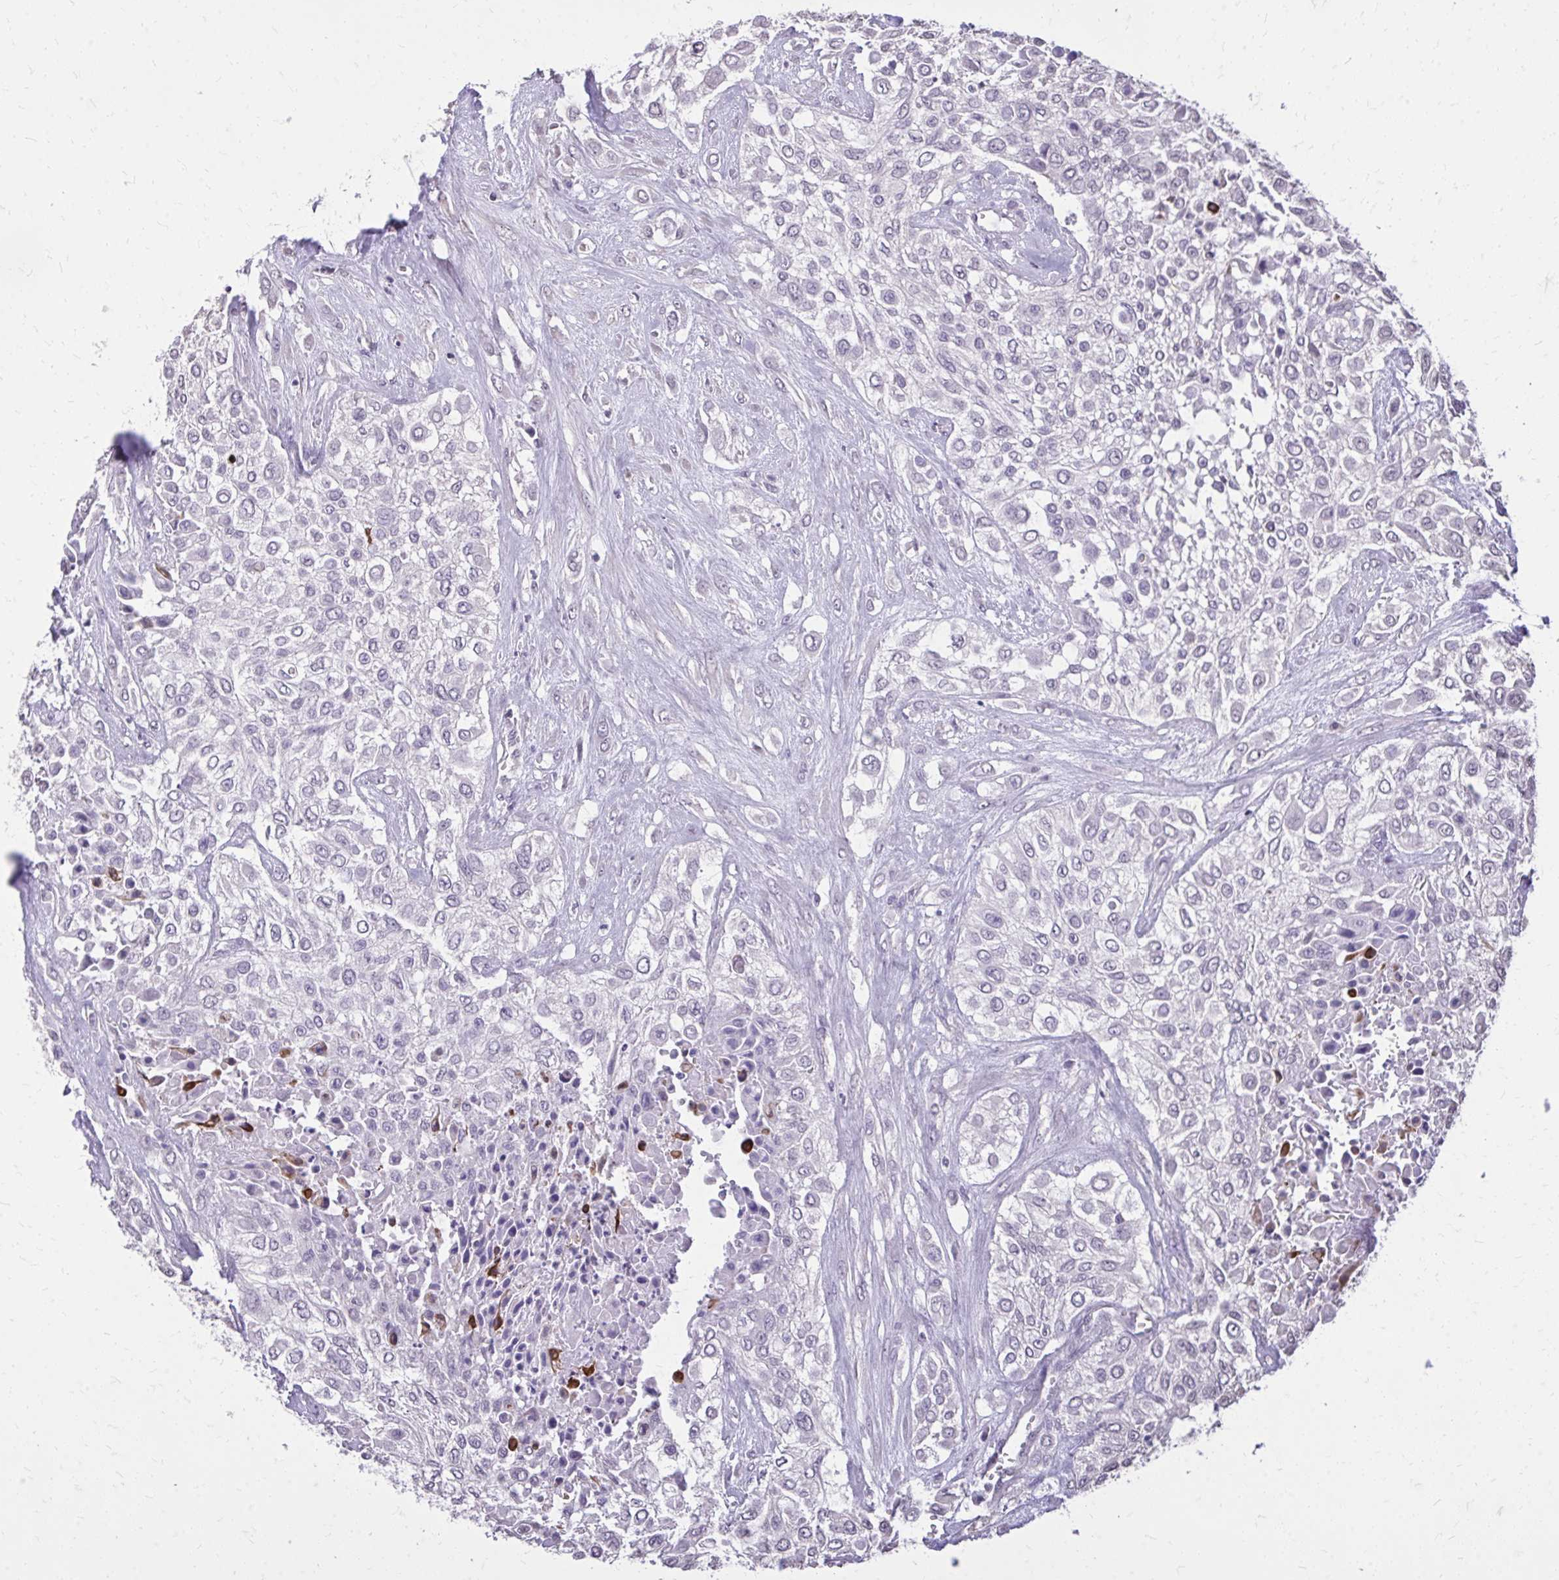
{"staining": {"intensity": "negative", "quantity": "none", "location": "none"}, "tissue": "urothelial cancer", "cell_type": "Tumor cells", "image_type": "cancer", "snomed": [{"axis": "morphology", "description": "Urothelial carcinoma, High grade"}, {"axis": "topography", "description": "Urinary bladder"}], "caption": "Histopathology image shows no protein expression in tumor cells of urothelial cancer tissue.", "gene": "AKAP5", "patient": {"sex": "male", "age": 57}}